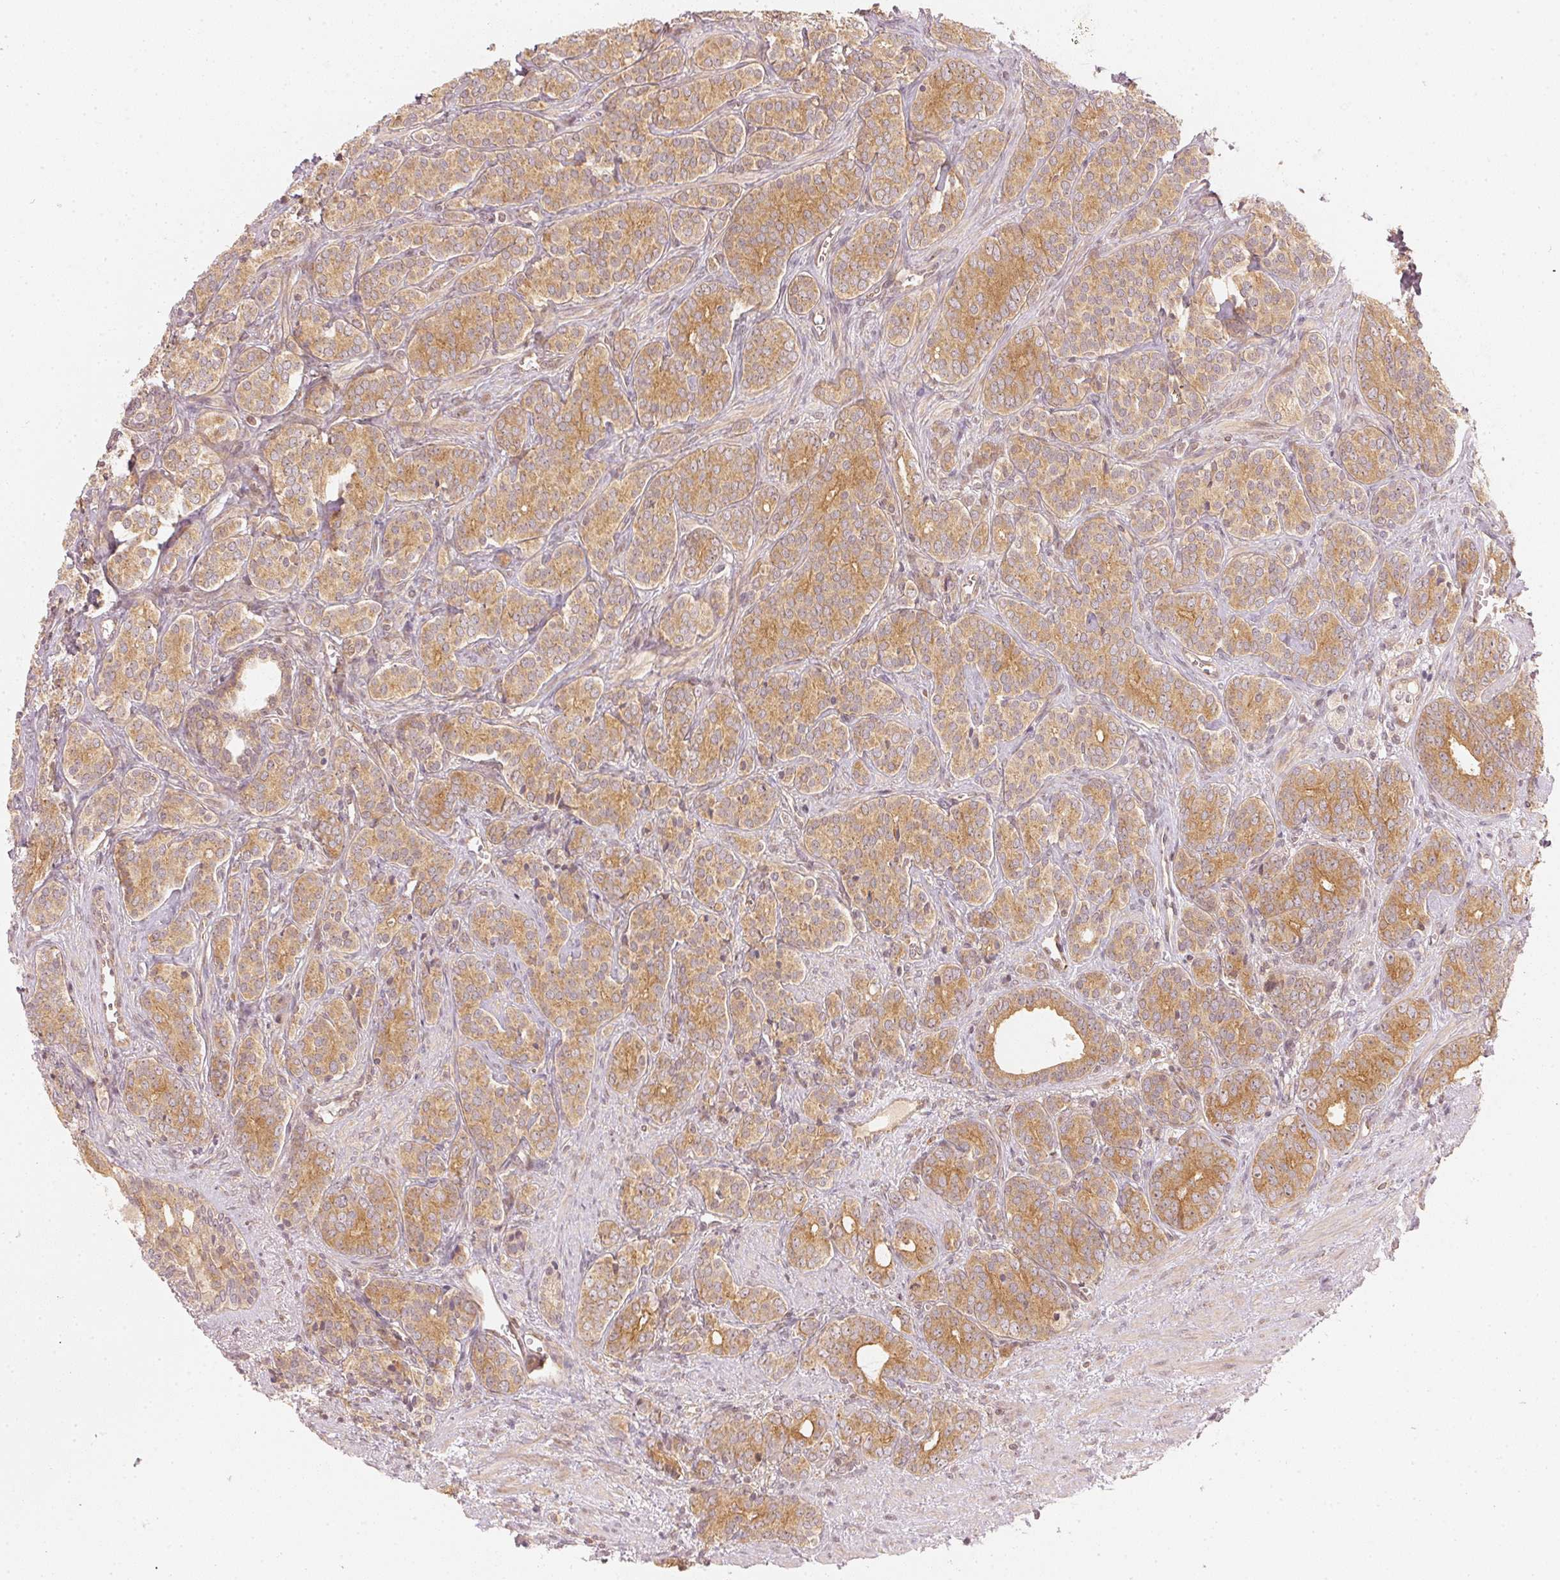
{"staining": {"intensity": "moderate", "quantity": ">75%", "location": "cytoplasmic/membranous"}, "tissue": "prostate cancer", "cell_type": "Tumor cells", "image_type": "cancer", "snomed": [{"axis": "morphology", "description": "Adenocarcinoma, High grade"}, {"axis": "topography", "description": "Prostate"}], "caption": "An immunohistochemistry micrograph of neoplastic tissue is shown. Protein staining in brown labels moderate cytoplasmic/membranous positivity in high-grade adenocarcinoma (prostate) within tumor cells.", "gene": "WDR54", "patient": {"sex": "male", "age": 84}}